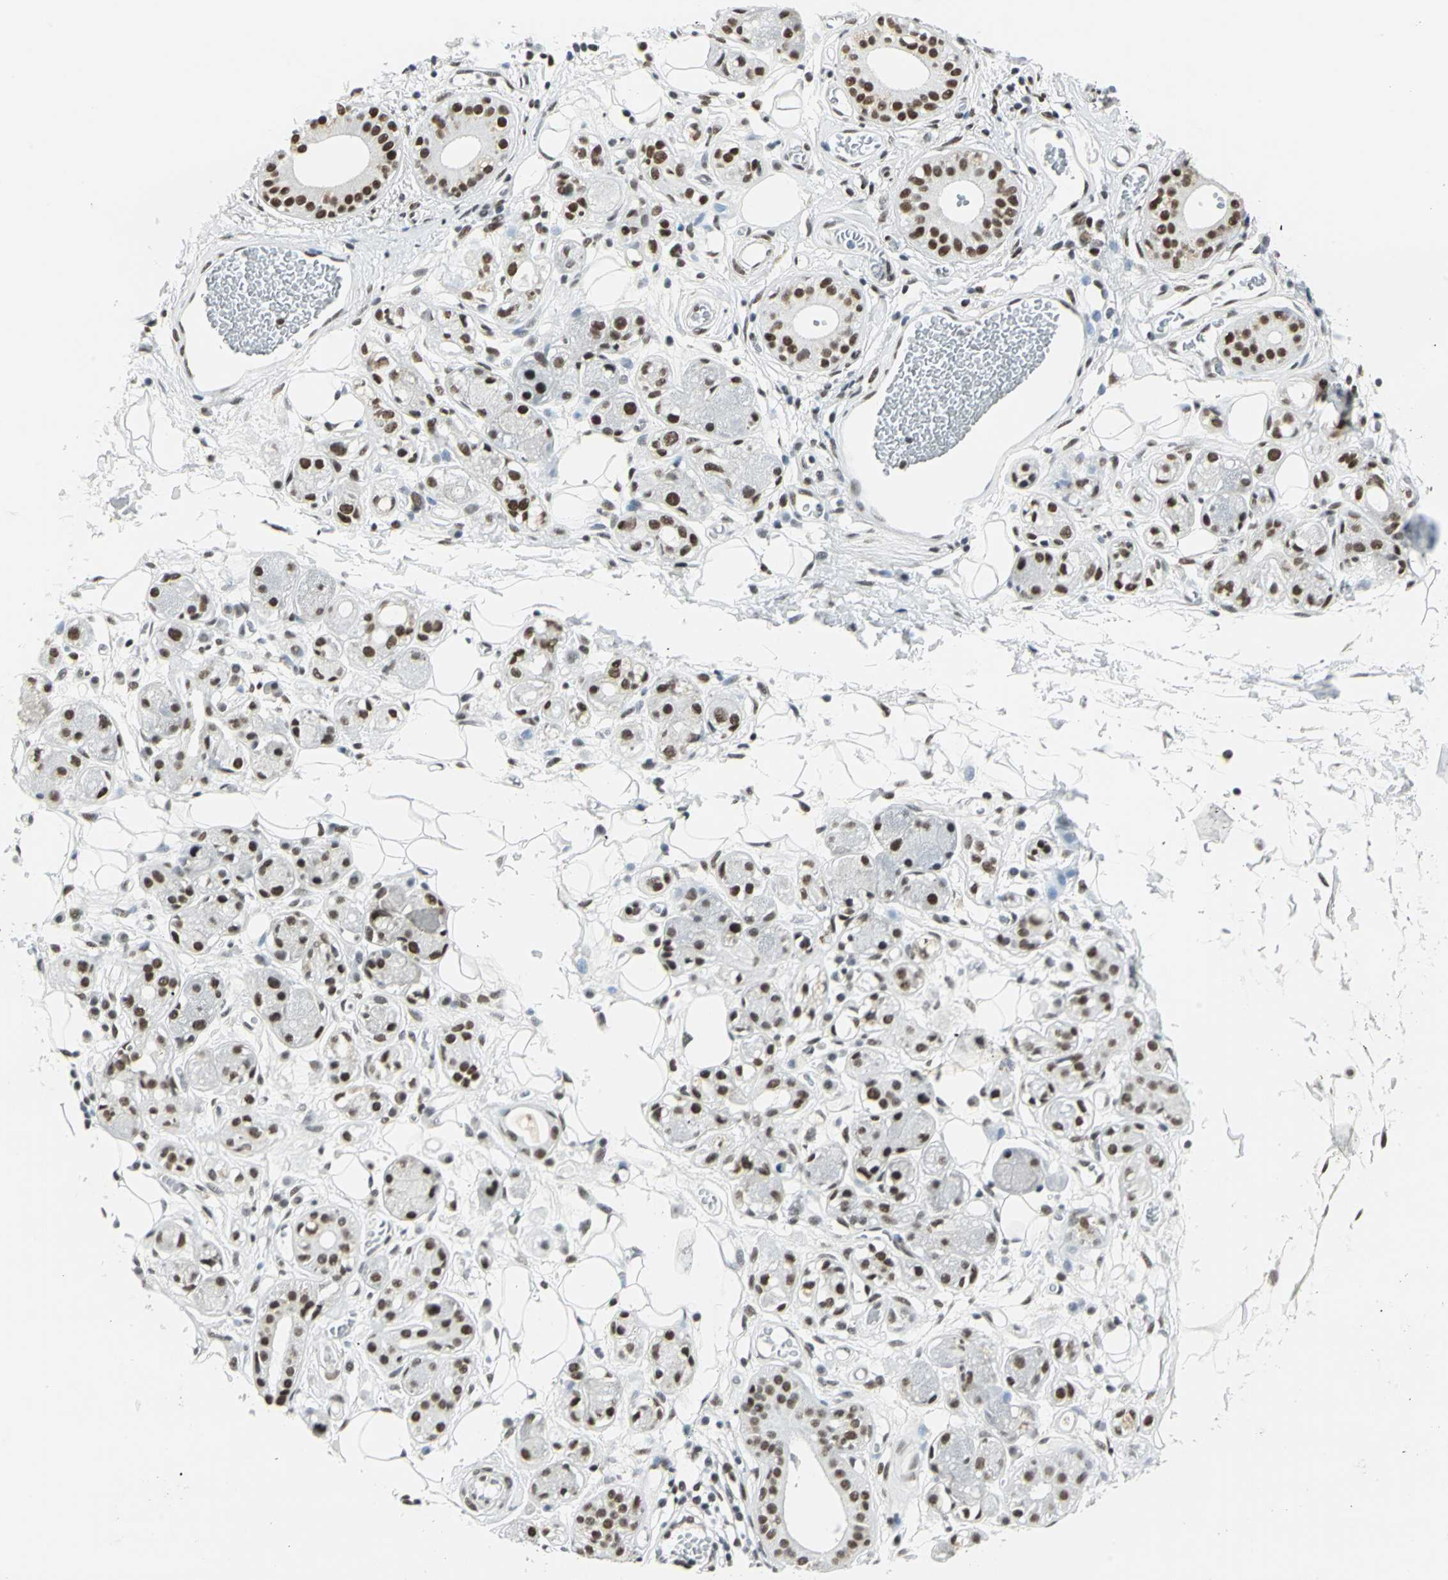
{"staining": {"intensity": "negative", "quantity": "none", "location": "none"}, "tissue": "adipose tissue", "cell_type": "Adipocytes", "image_type": "normal", "snomed": [{"axis": "morphology", "description": "Normal tissue, NOS"}, {"axis": "morphology", "description": "Inflammation, NOS"}, {"axis": "topography", "description": "Vascular tissue"}, {"axis": "topography", "description": "Salivary gland"}], "caption": "Protein analysis of benign adipose tissue exhibits no significant expression in adipocytes.", "gene": "ADNP", "patient": {"sex": "female", "age": 75}}